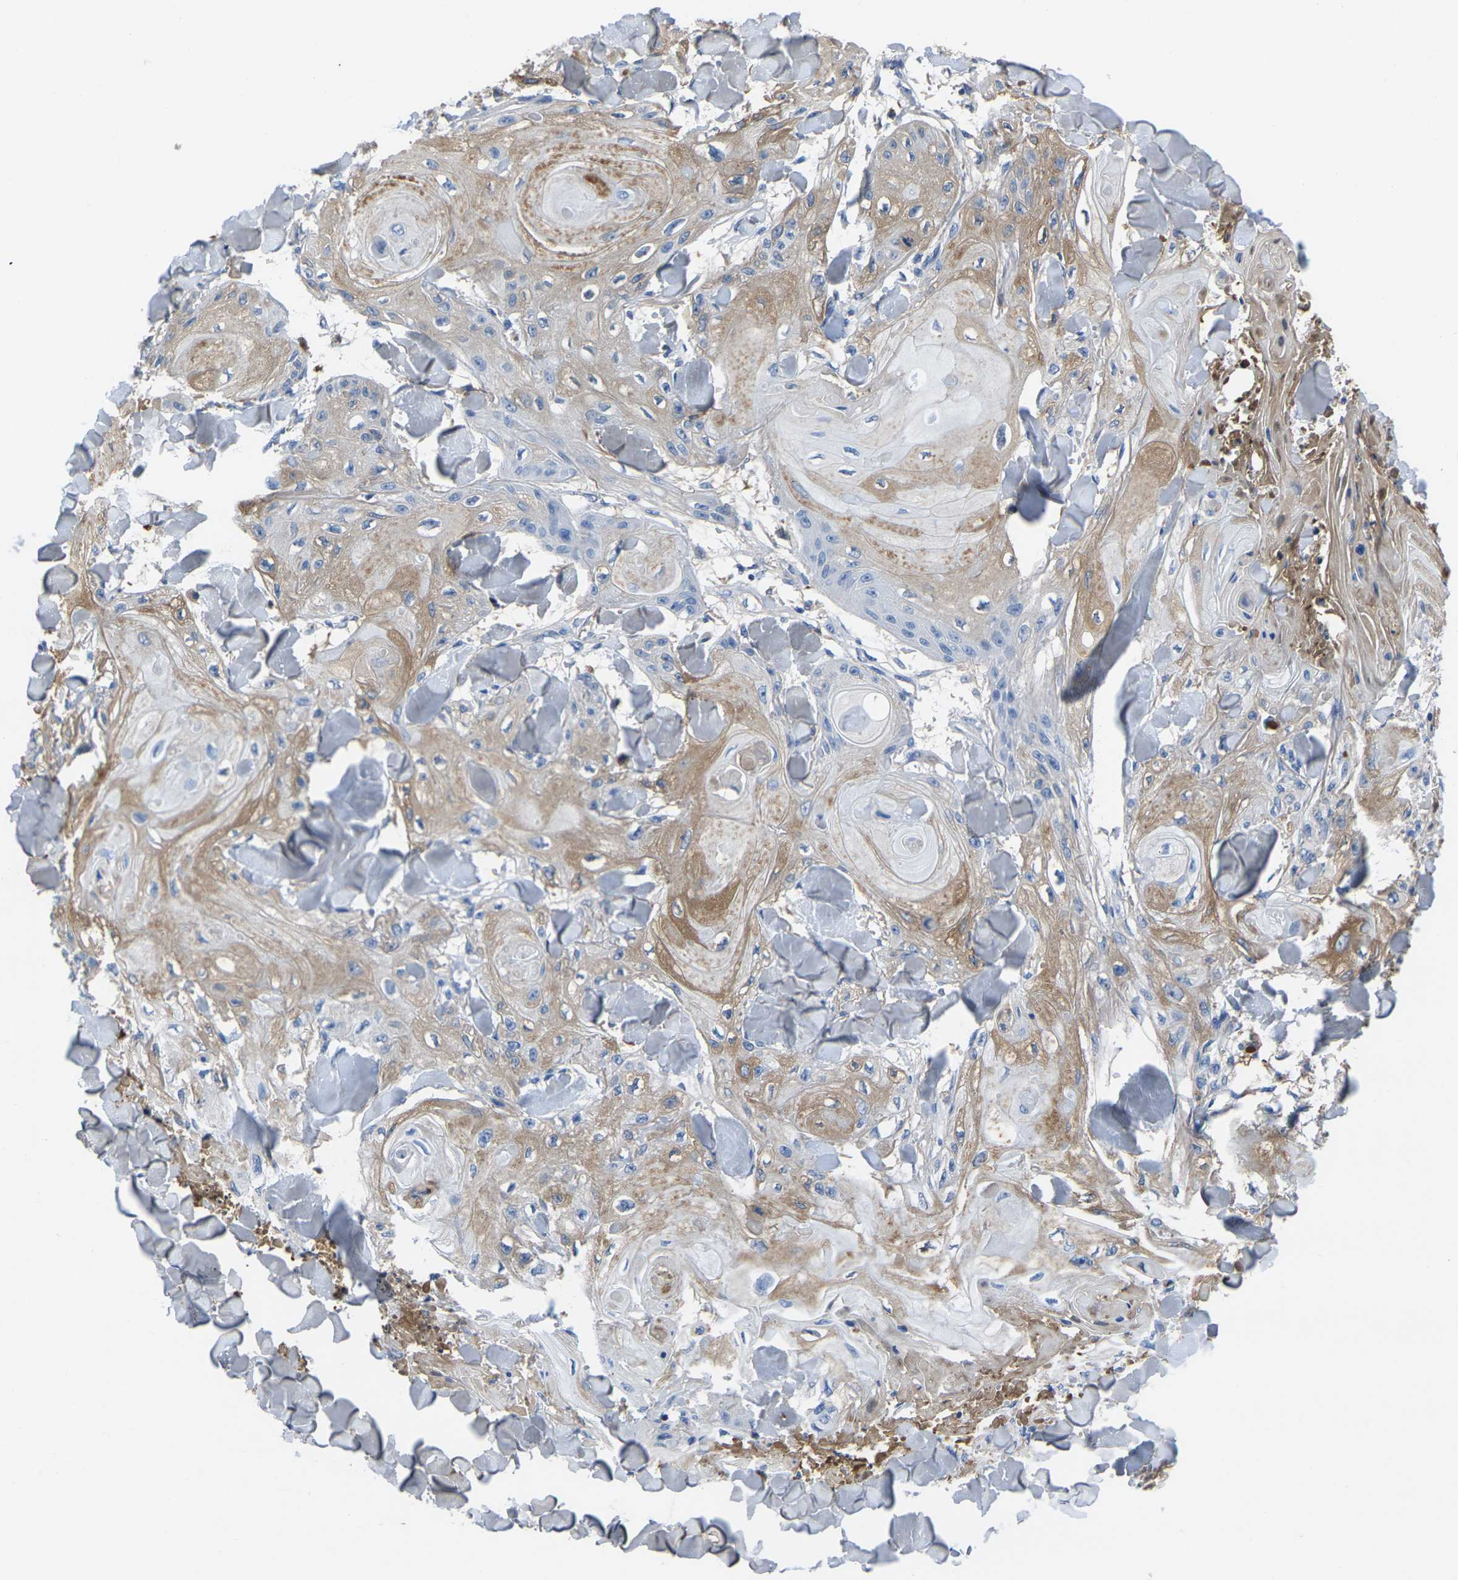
{"staining": {"intensity": "moderate", "quantity": "25%-75%", "location": "cytoplasmic/membranous"}, "tissue": "skin cancer", "cell_type": "Tumor cells", "image_type": "cancer", "snomed": [{"axis": "morphology", "description": "Squamous cell carcinoma, NOS"}, {"axis": "topography", "description": "Skin"}], "caption": "Brown immunohistochemical staining in human squamous cell carcinoma (skin) shows moderate cytoplasmic/membranous positivity in approximately 25%-75% of tumor cells. Nuclei are stained in blue.", "gene": "GREM2", "patient": {"sex": "male", "age": 74}}